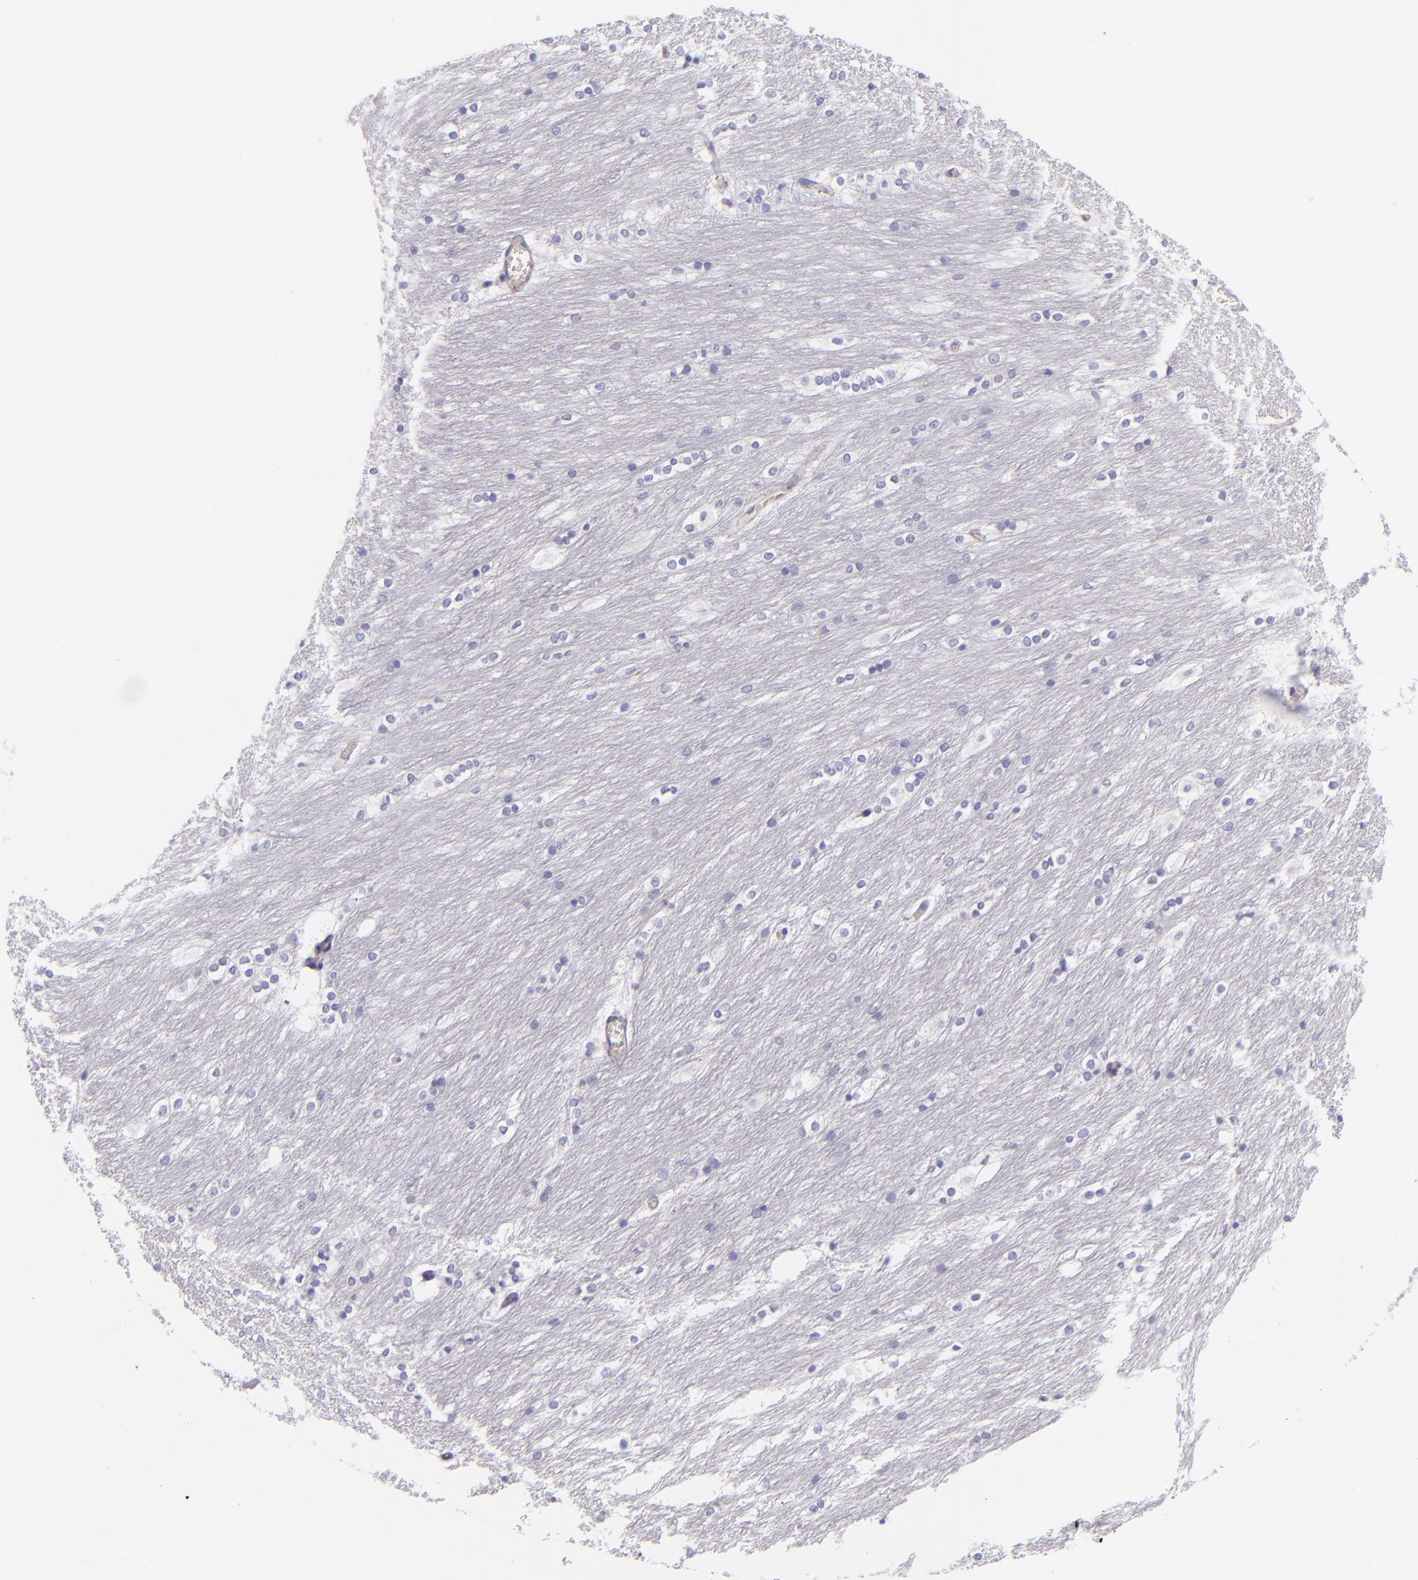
{"staining": {"intensity": "negative", "quantity": "none", "location": "none"}, "tissue": "caudate", "cell_type": "Glial cells", "image_type": "normal", "snomed": [{"axis": "morphology", "description": "Normal tissue, NOS"}, {"axis": "topography", "description": "Lateral ventricle wall"}], "caption": "IHC micrograph of normal caudate: caudate stained with DAB (3,3'-diaminobenzidine) shows no significant protein positivity in glial cells. (DAB IHC visualized using brightfield microscopy, high magnification).", "gene": "RET", "patient": {"sex": "female", "age": 19}}